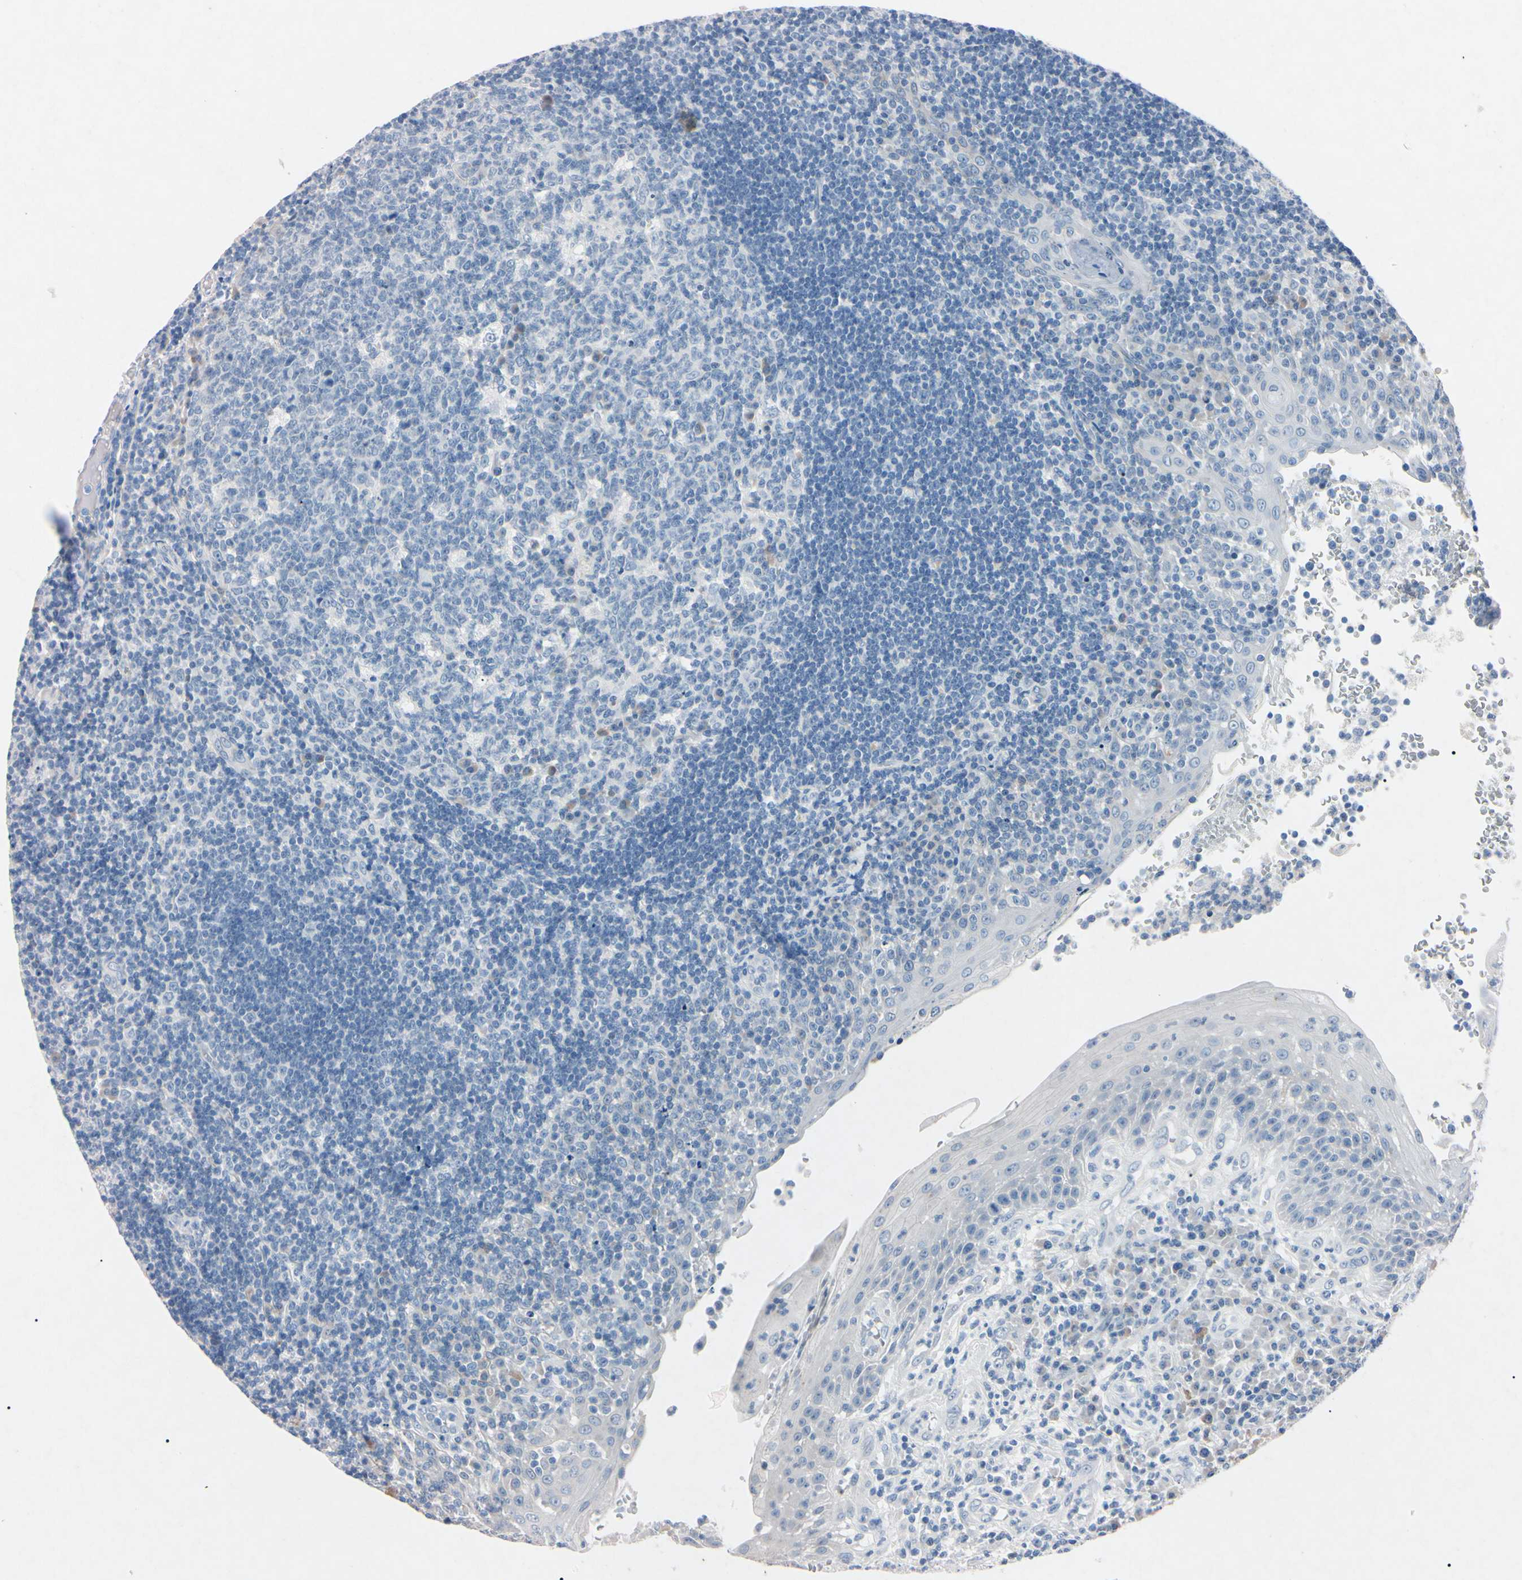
{"staining": {"intensity": "weak", "quantity": "<25%", "location": "cytoplasmic/membranous"}, "tissue": "tonsil", "cell_type": "Germinal center cells", "image_type": "normal", "snomed": [{"axis": "morphology", "description": "Normal tissue, NOS"}, {"axis": "topography", "description": "Tonsil"}], "caption": "An IHC photomicrograph of benign tonsil is shown. There is no staining in germinal center cells of tonsil. The staining was performed using DAB (3,3'-diaminobenzidine) to visualize the protein expression in brown, while the nuclei were stained in blue with hematoxylin (Magnification: 20x).", "gene": "ELN", "patient": {"sex": "female", "age": 40}}